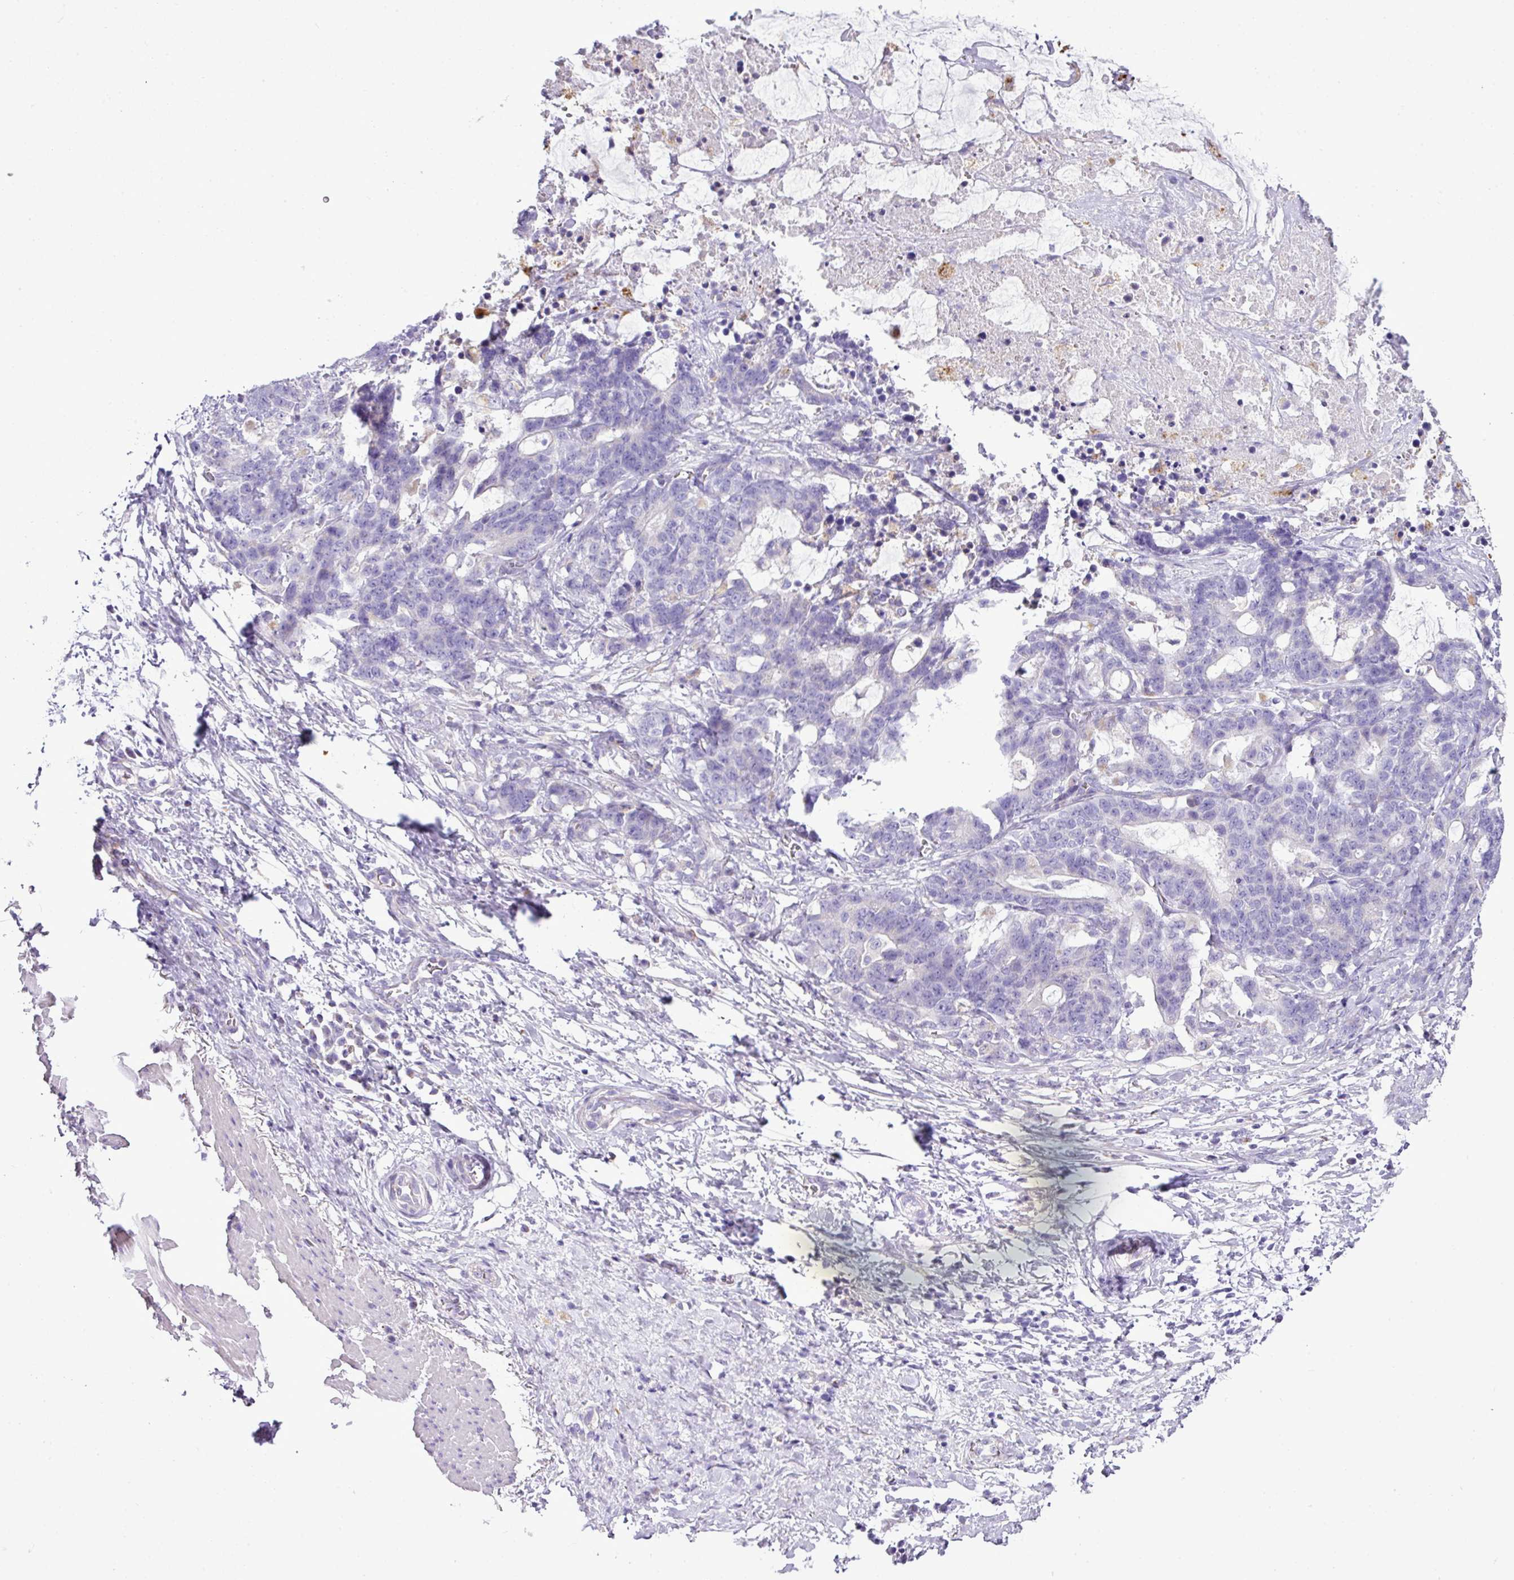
{"staining": {"intensity": "negative", "quantity": "none", "location": "none"}, "tissue": "stomach cancer", "cell_type": "Tumor cells", "image_type": "cancer", "snomed": [{"axis": "morphology", "description": "Normal tissue, NOS"}, {"axis": "morphology", "description": "Adenocarcinoma, NOS"}, {"axis": "topography", "description": "Stomach"}], "caption": "DAB (3,3'-diaminobenzidine) immunohistochemical staining of stomach cancer displays no significant expression in tumor cells.", "gene": "PGAP4", "patient": {"sex": "female", "age": 64}}